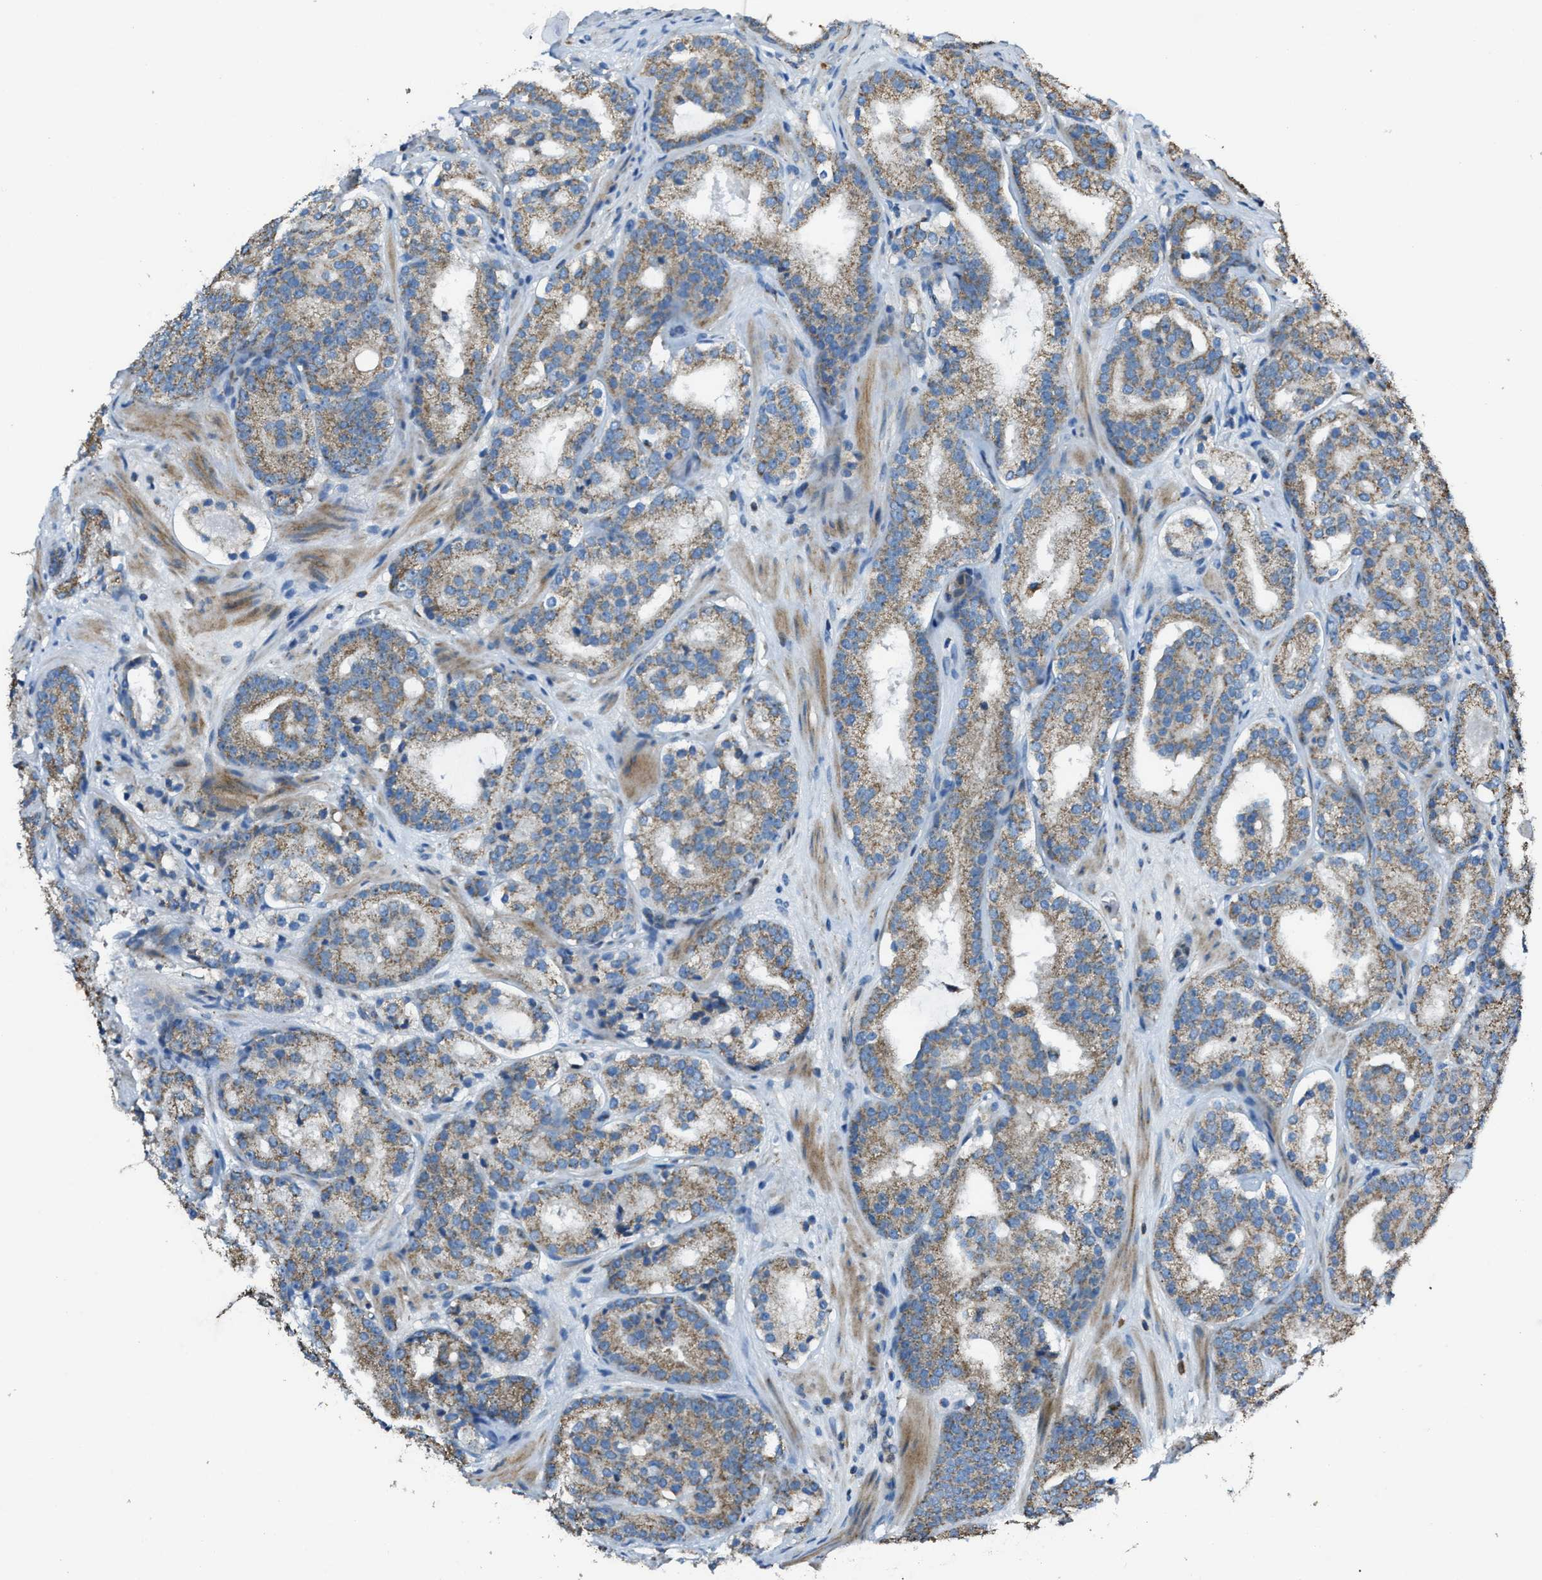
{"staining": {"intensity": "moderate", "quantity": ">75%", "location": "cytoplasmic/membranous"}, "tissue": "prostate cancer", "cell_type": "Tumor cells", "image_type": "cancer", "snomed": [{"axis": "morphology", "description": "Adenocarcinoma, Low grade"}, {"axis": "topography", "description": "Prostate"}], "caption": "Prostate cancer (adenocarcinoma (low-grade)) tissue exhibits moderate cytoplasmic/membranous positivity in approximately >75% of tumor cells", "gene": "SLC25A11", "patient": {"sex": "male", "age": 69}}